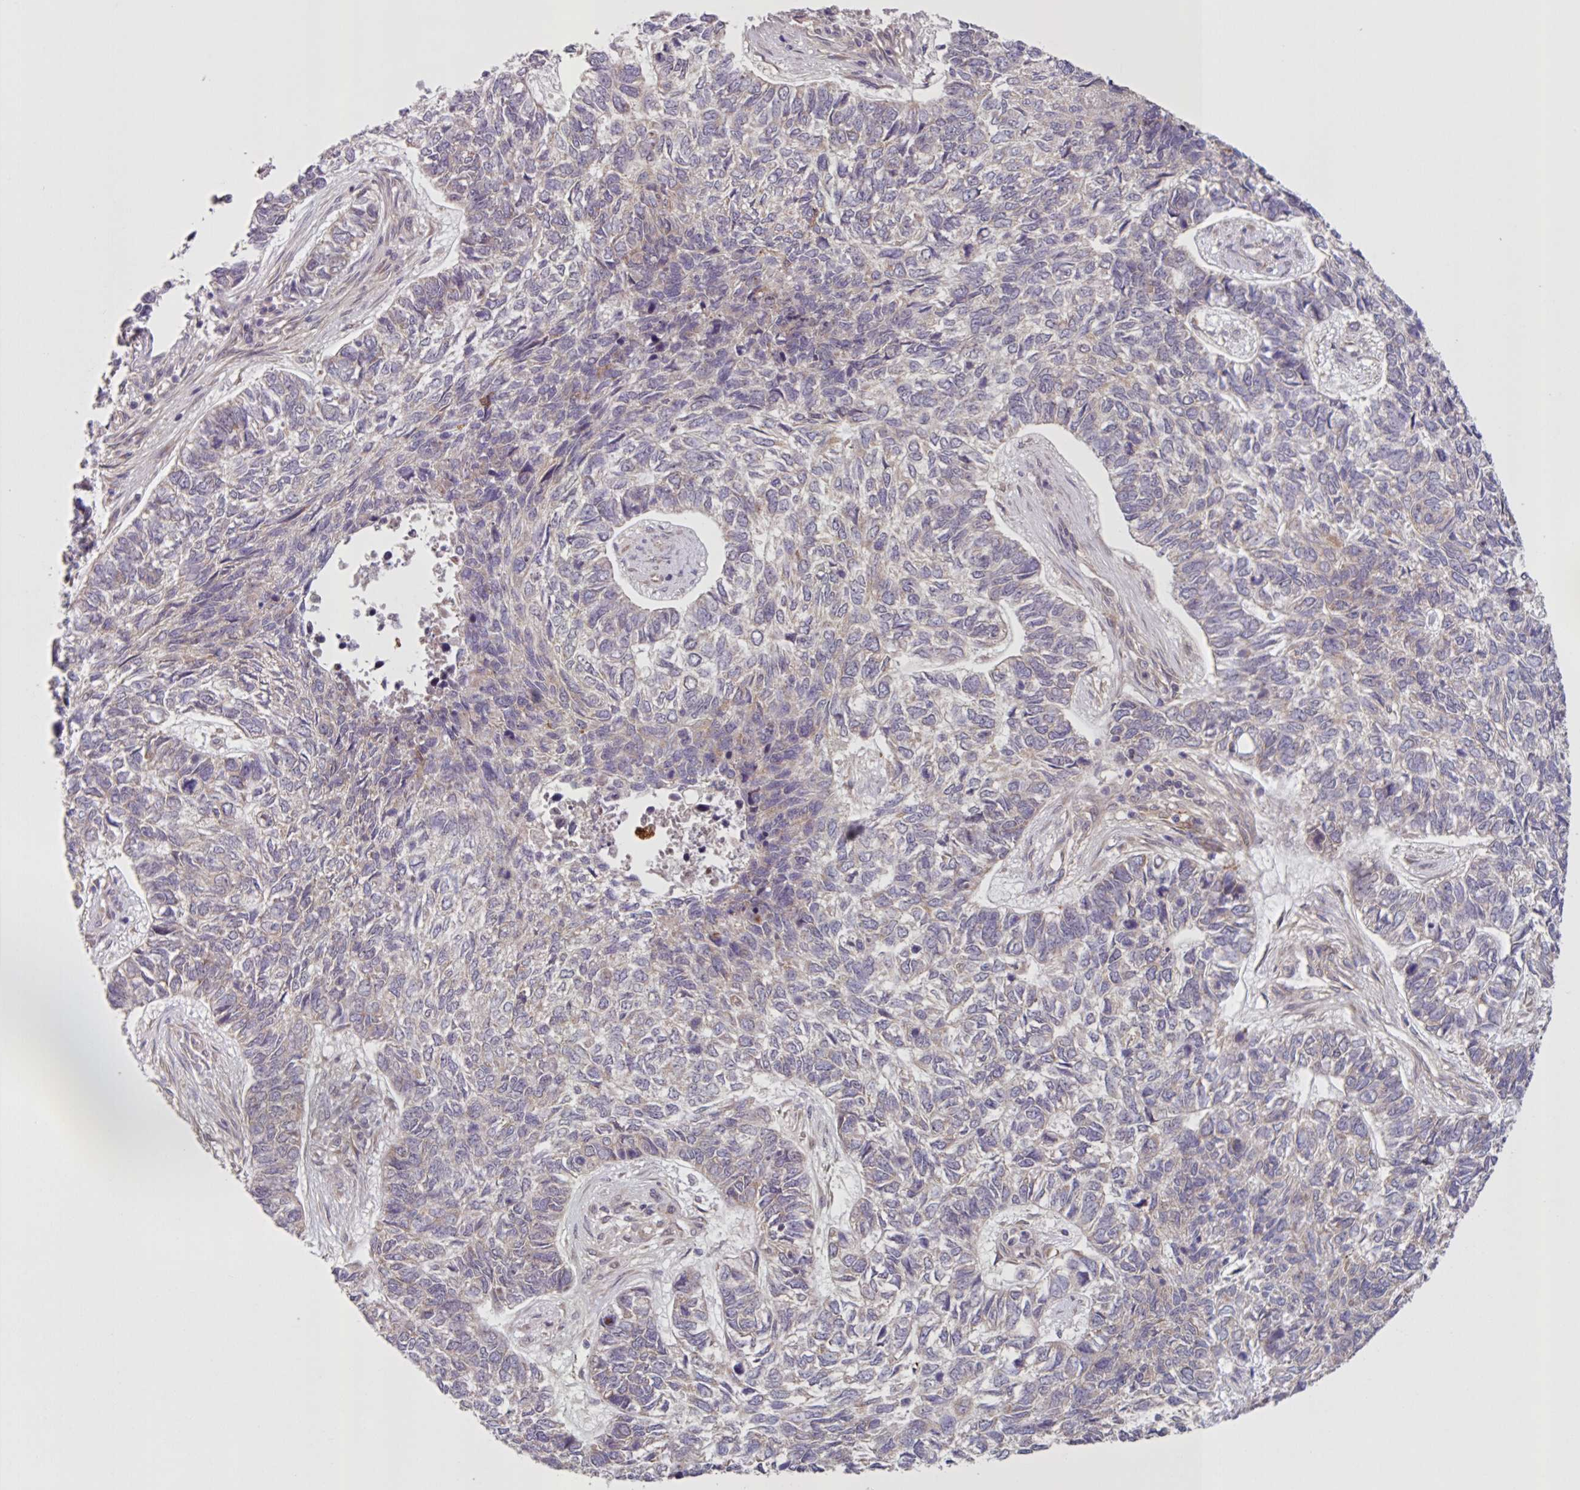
{"staining": {"intensity": "weak", "quantity": "<25%", "location": "cytoplasmic/membranous"}, "tissue": "skin cancer", "cell_type": "Tumor cells", "image_type": "cancer", "snomed": [{"axis": "morphology", "description": "Basal cell carcinoma"}, {"axis": "topography", "description": "Skin"}], "caption": "Tumor cells show no significant protein staining in basal cell carcinoma (skin).", "gene": "CAMLG", "patient": {"sex": "female", "age": 65}}